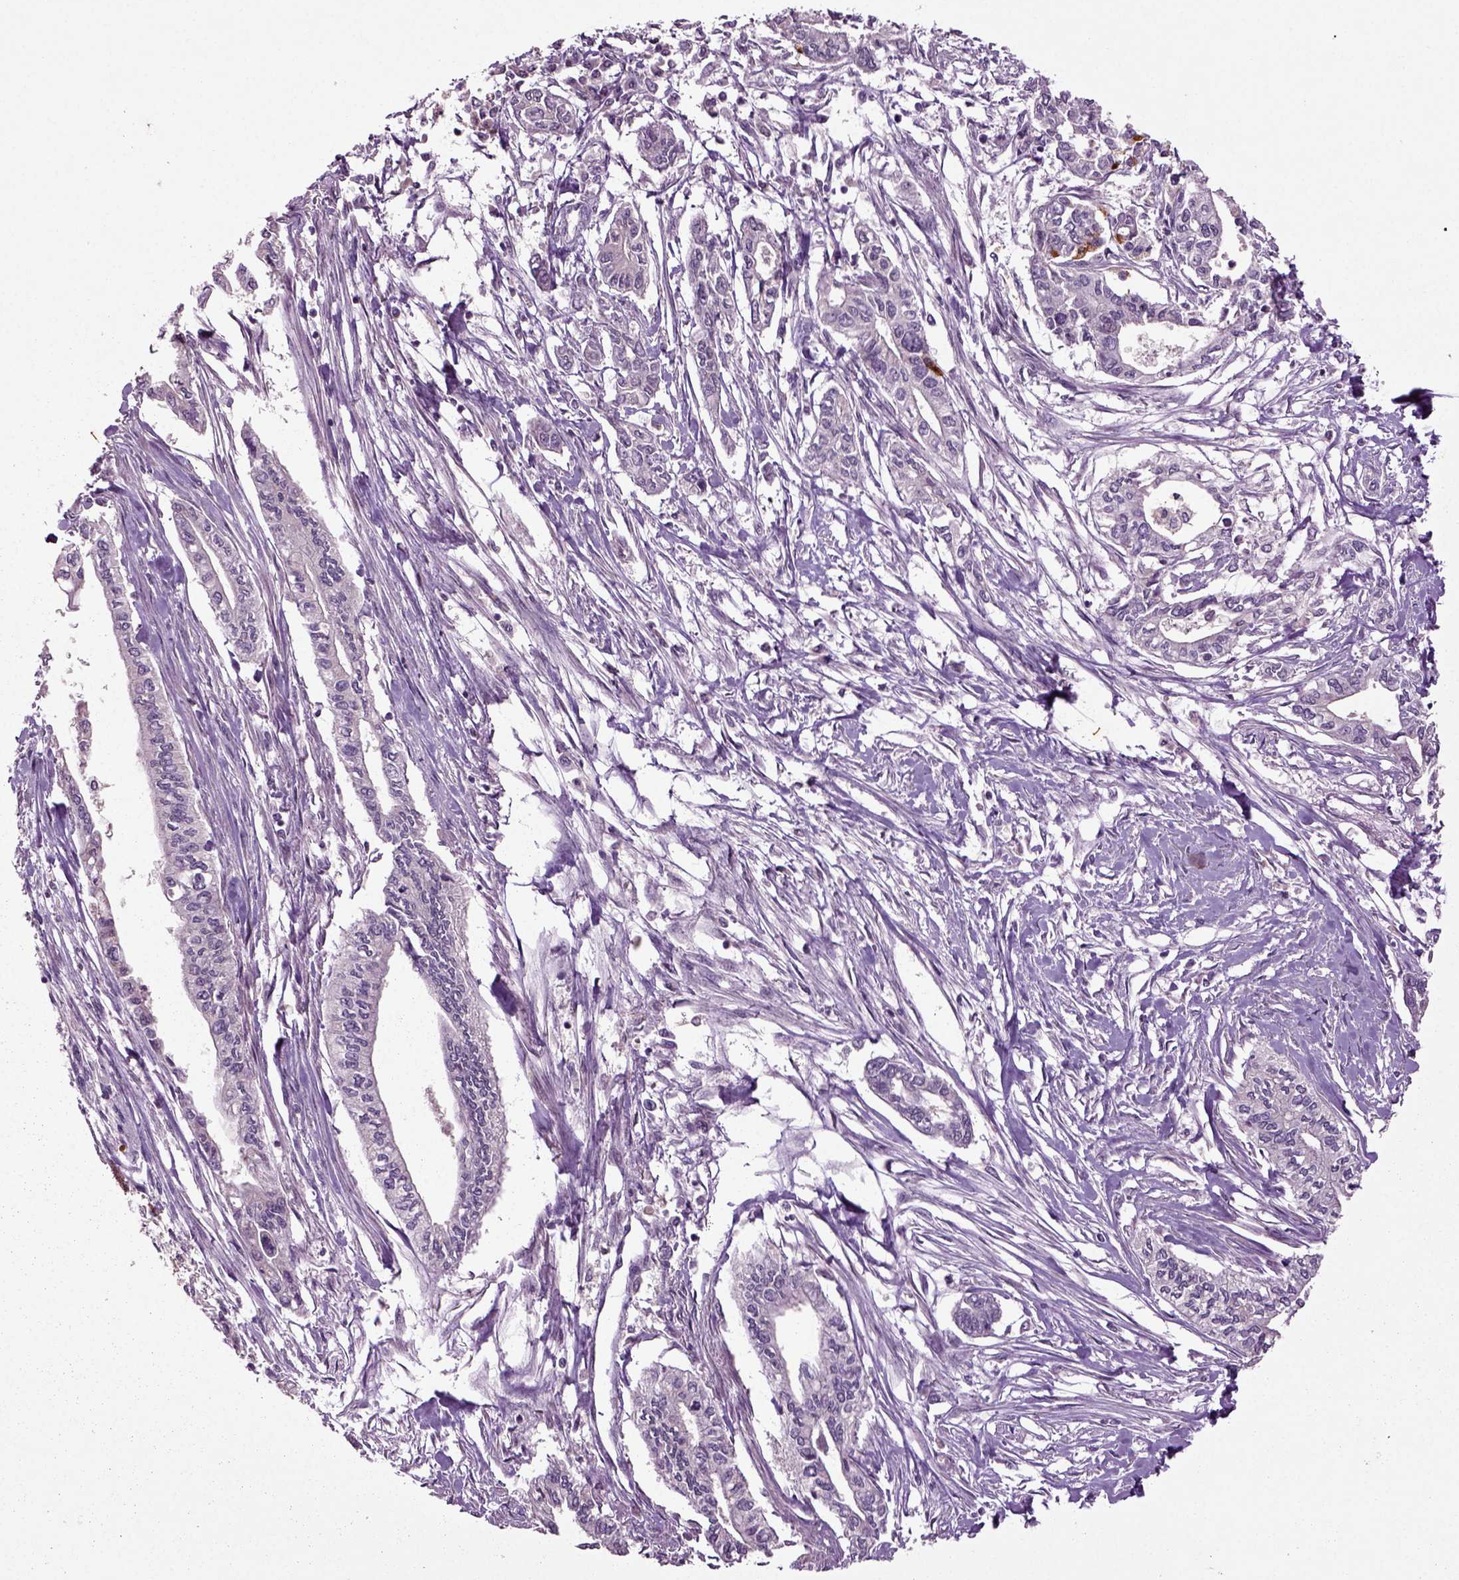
{"staining": {"intensity": "negative", "quantity": "none", "location": "none"}, "tissue": "pancreatic cancer", "cell_type": "Tumor cells", "image_type": "cancer", "snomed": [{"axis": "morphology", "description": "Adenocarcinoma, NOS"}, {"axis": "topography", "description": "Pancreas"}], "caption": "Tumor cells are negative for protein expression in human pancreatic adenocarcinoma.", "gene": "SLC17A6", "patient": {"sex": "male", "age": 60}}